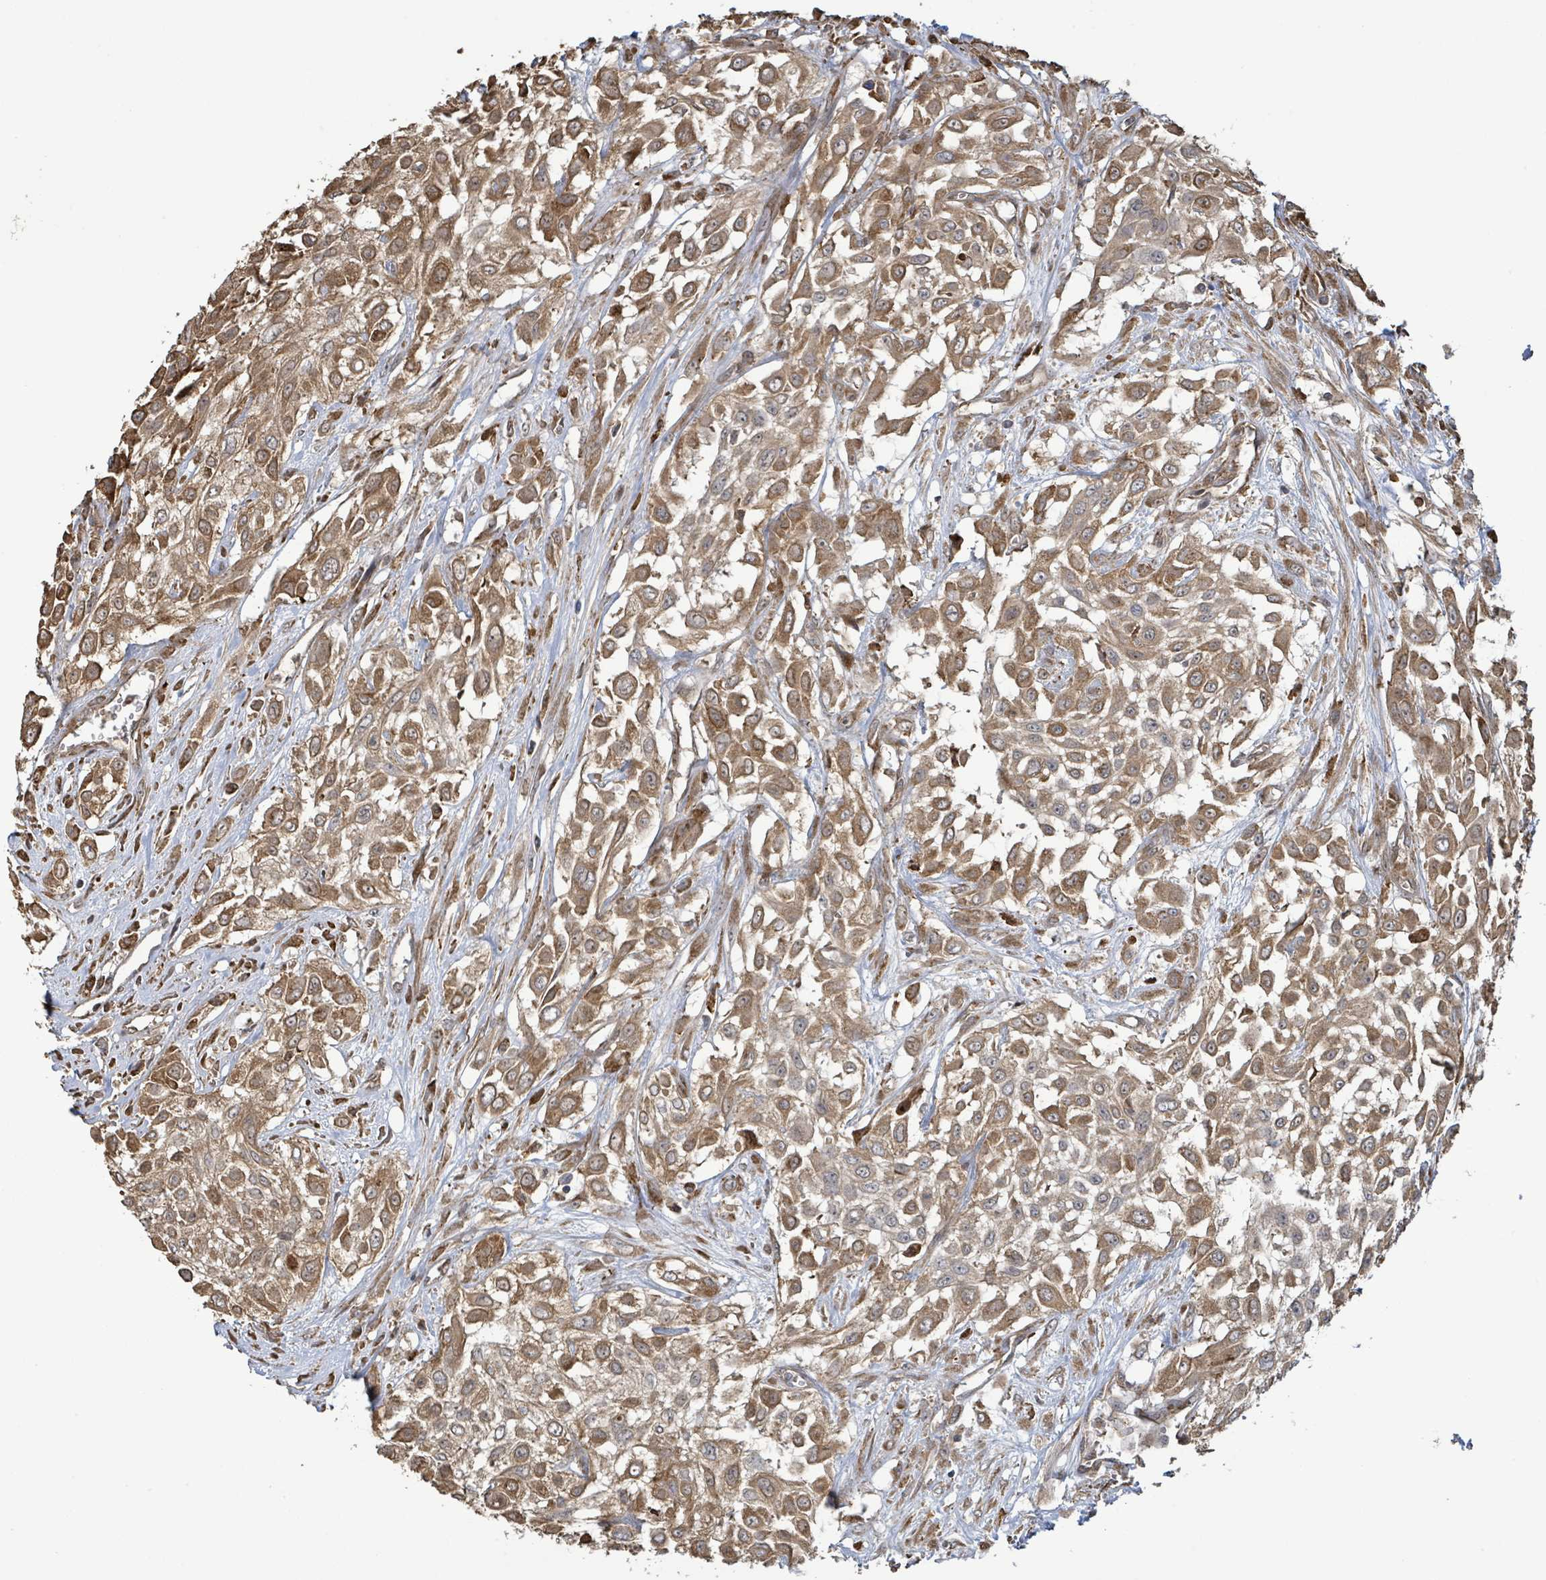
{"staining": {"intensity": "moderate", "quantity": ">75%", "location": "cytoplasmic/membranous"}, "tissue": "urothelial cancer", "cell_type": "Tumor cells", "image_type": "cancer", "snomed": [{"axis": "morphology", "description": "Urothelial carcinoma, High grade"}, {"axis": "topography", "description": "Urinary bladder"}], "caption": "The histopathology image reveals immunohistochemical staining of urothelial cancer. There is moderate cytoplasmic/membranous positivity is seen in about >75% of tumor cells.", "gene": "ARPIN", "patient": {"sex": "male", "age": 57}}